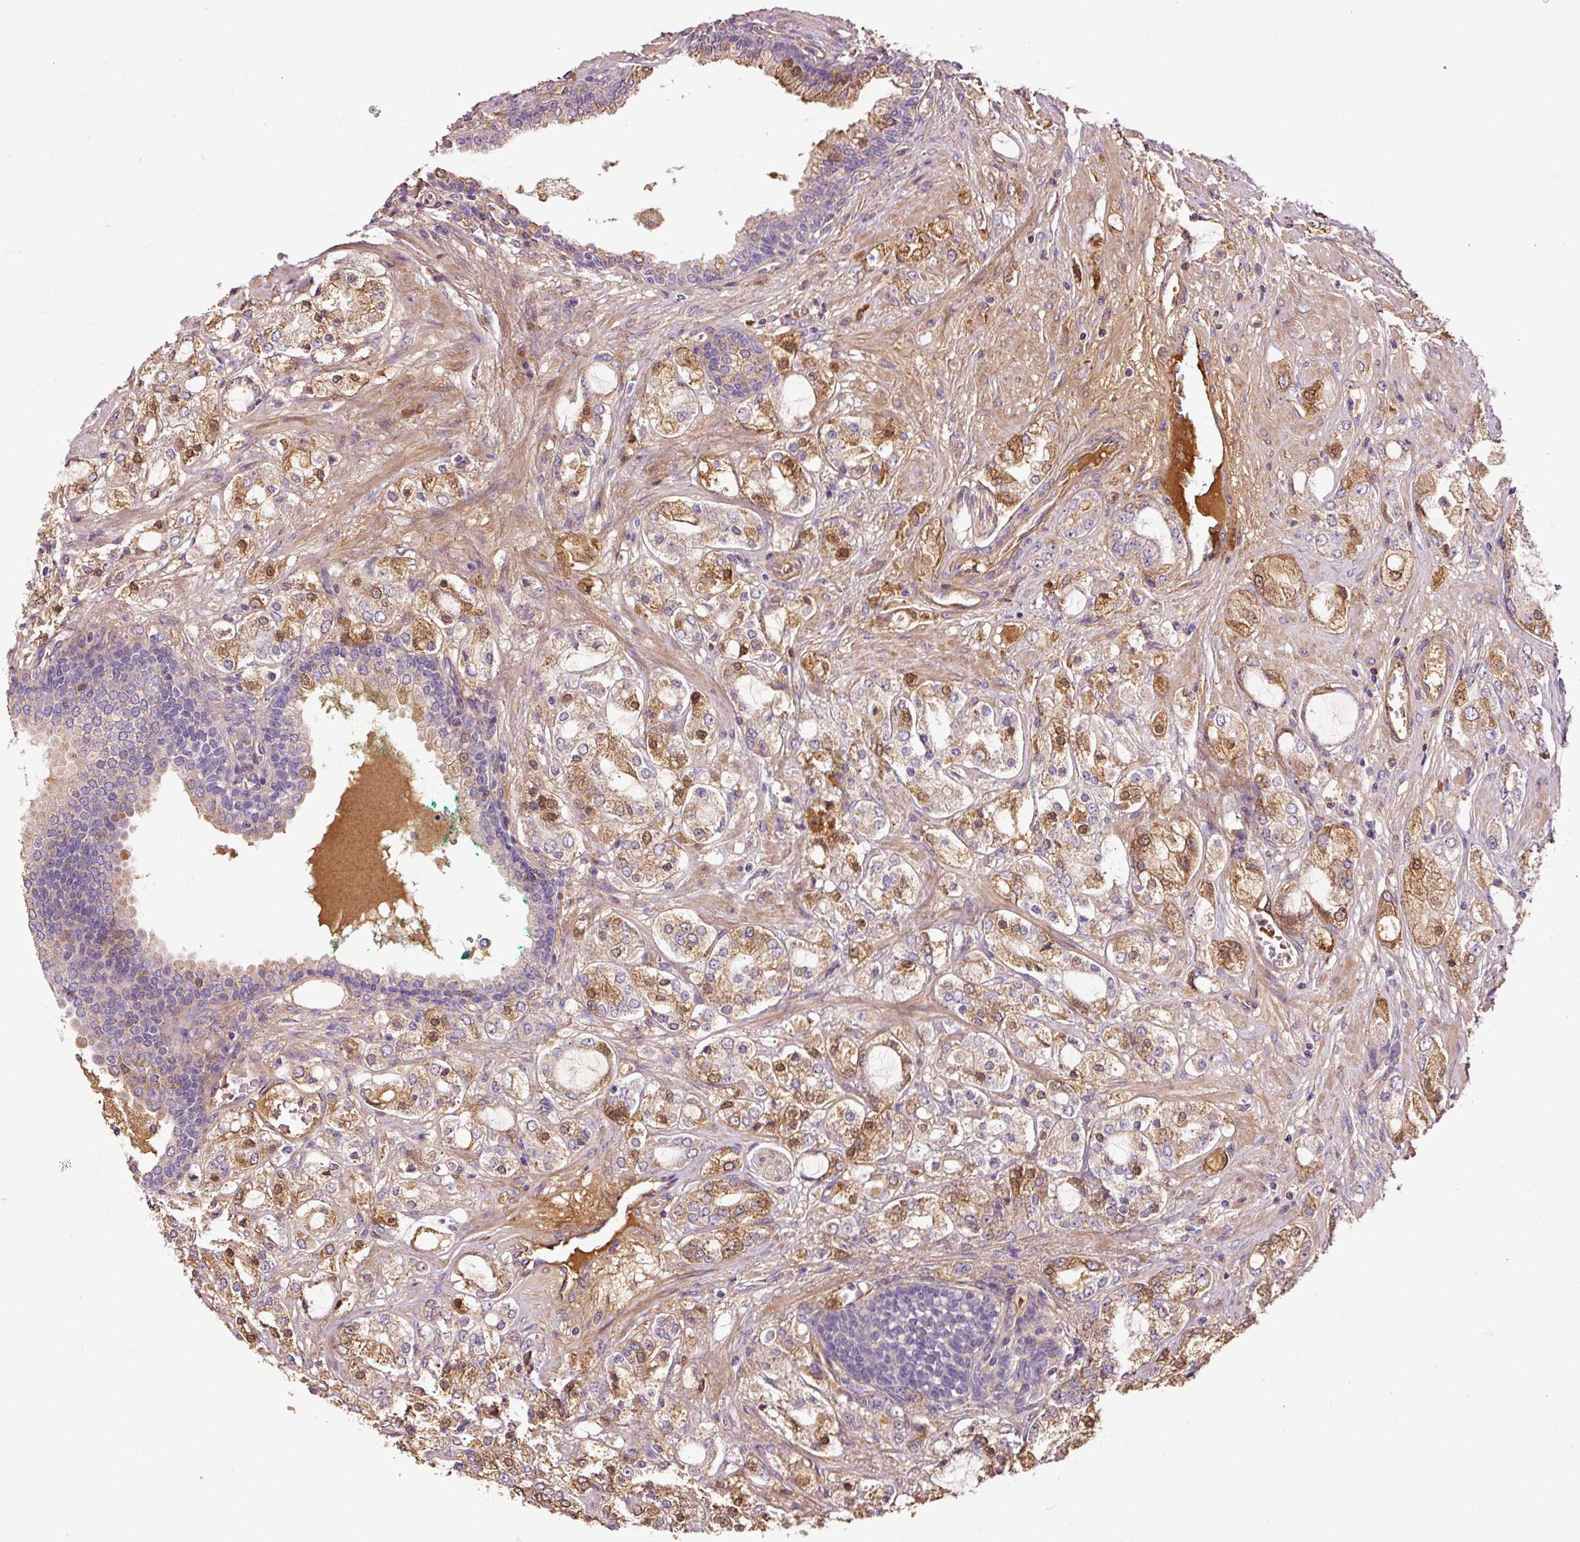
{"staining": {"intensity": "moderate", "quantity": ">75%", "location": "cytoplasmic/membranous,nuclear"}, "tissue": "prostate cancer", "cell_type": "Tumor cells", "image_type": "cancer", "snomed": [{"axis": "morphology", "description": "Adenocarcinoma, High grade"}, {"axis": "topography", "description": "Prostate"}], "caption": "An IHC photomicrograph of tumor tissue is shown. Protein staining in brown labels moderate cytoplasmic/membranous and nuclear positivity in prostate cancer within tumor cells.", "gene": "NID2", "patient": {"sex": "male", "age": 64}}